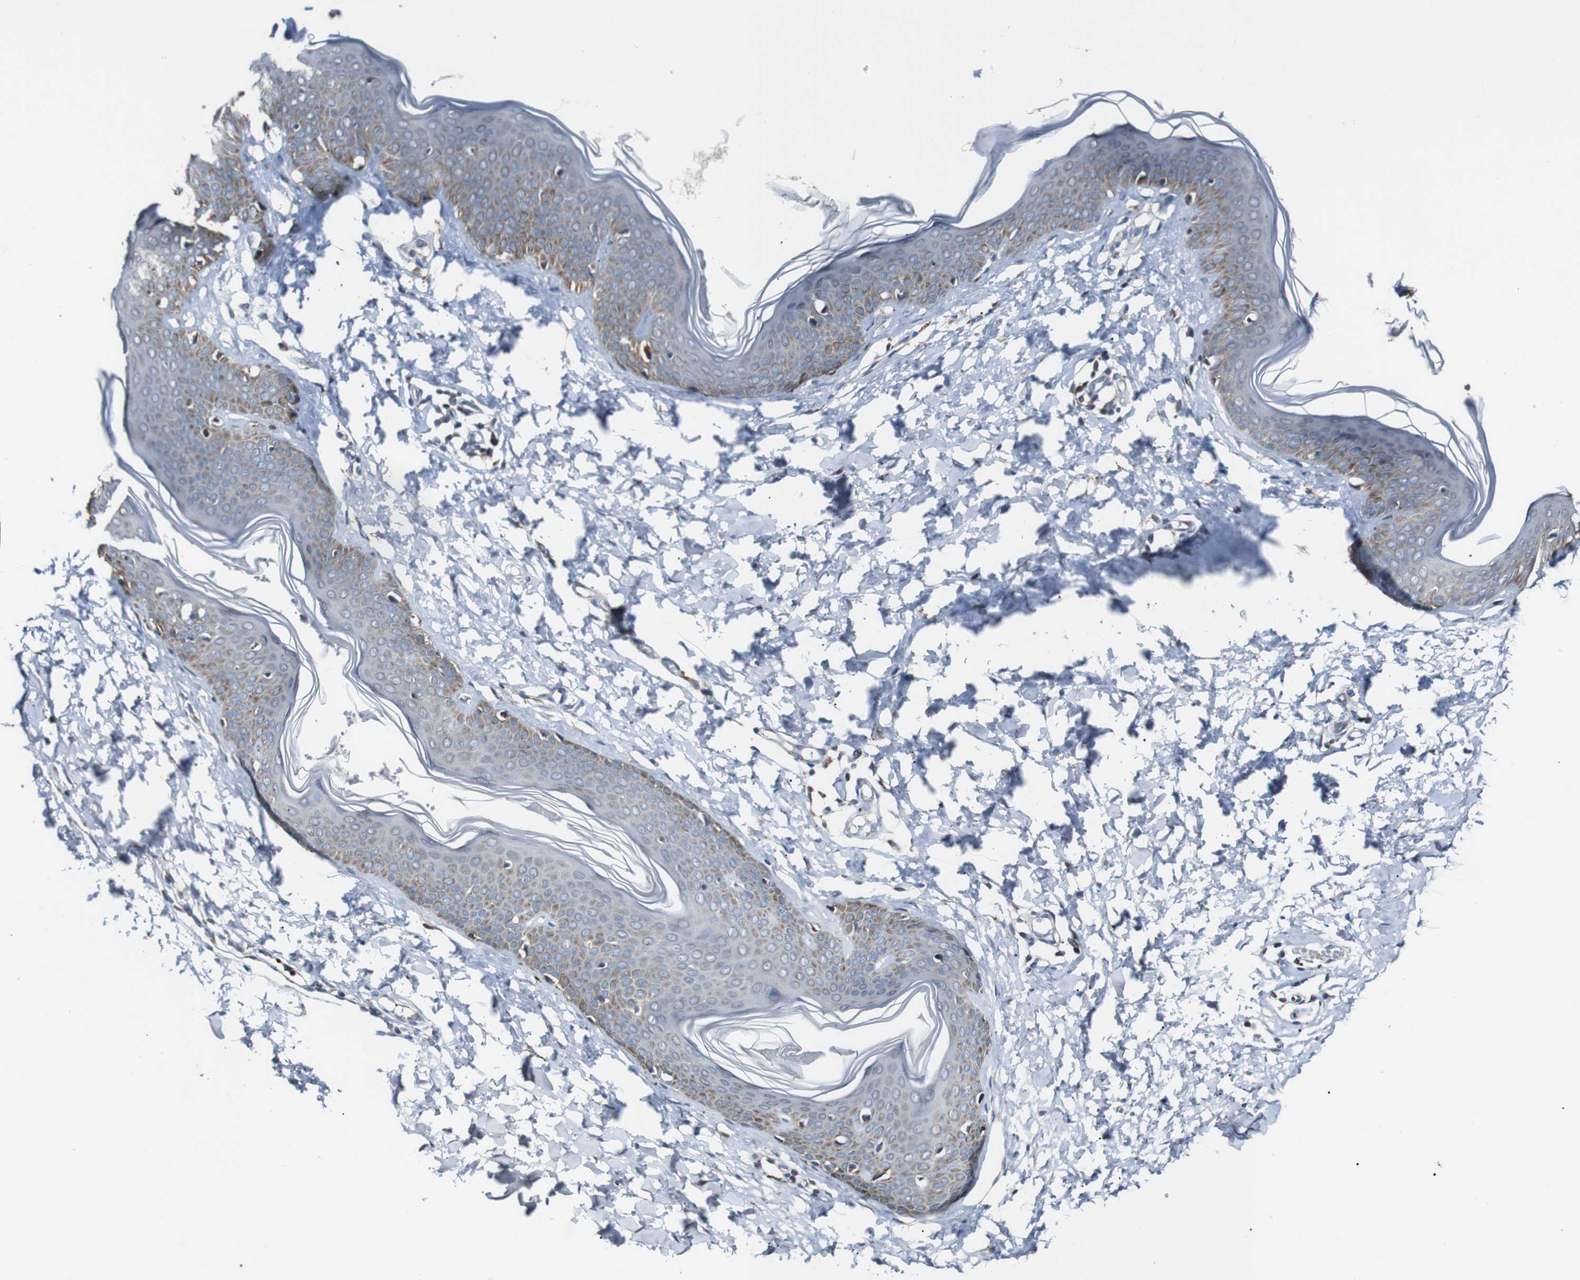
{"staining": {"intensity": "negative", "quantity": "none", "location": "none"}, "tissue": "skin", "cell_type": "Fibroblasts", "image_type": "normal", "snomed": [{"axis": "morphology", "description": "Normal tissue, NOS"}, {"axis": "topography", "description": "Skin"}], "caption": "IHC histopathology image of normal human skin stained for a protein (brown), which displays no expression in fibroblasts.", "gene": "CISD2", "patient": {"sex": "female", "age": 17}}